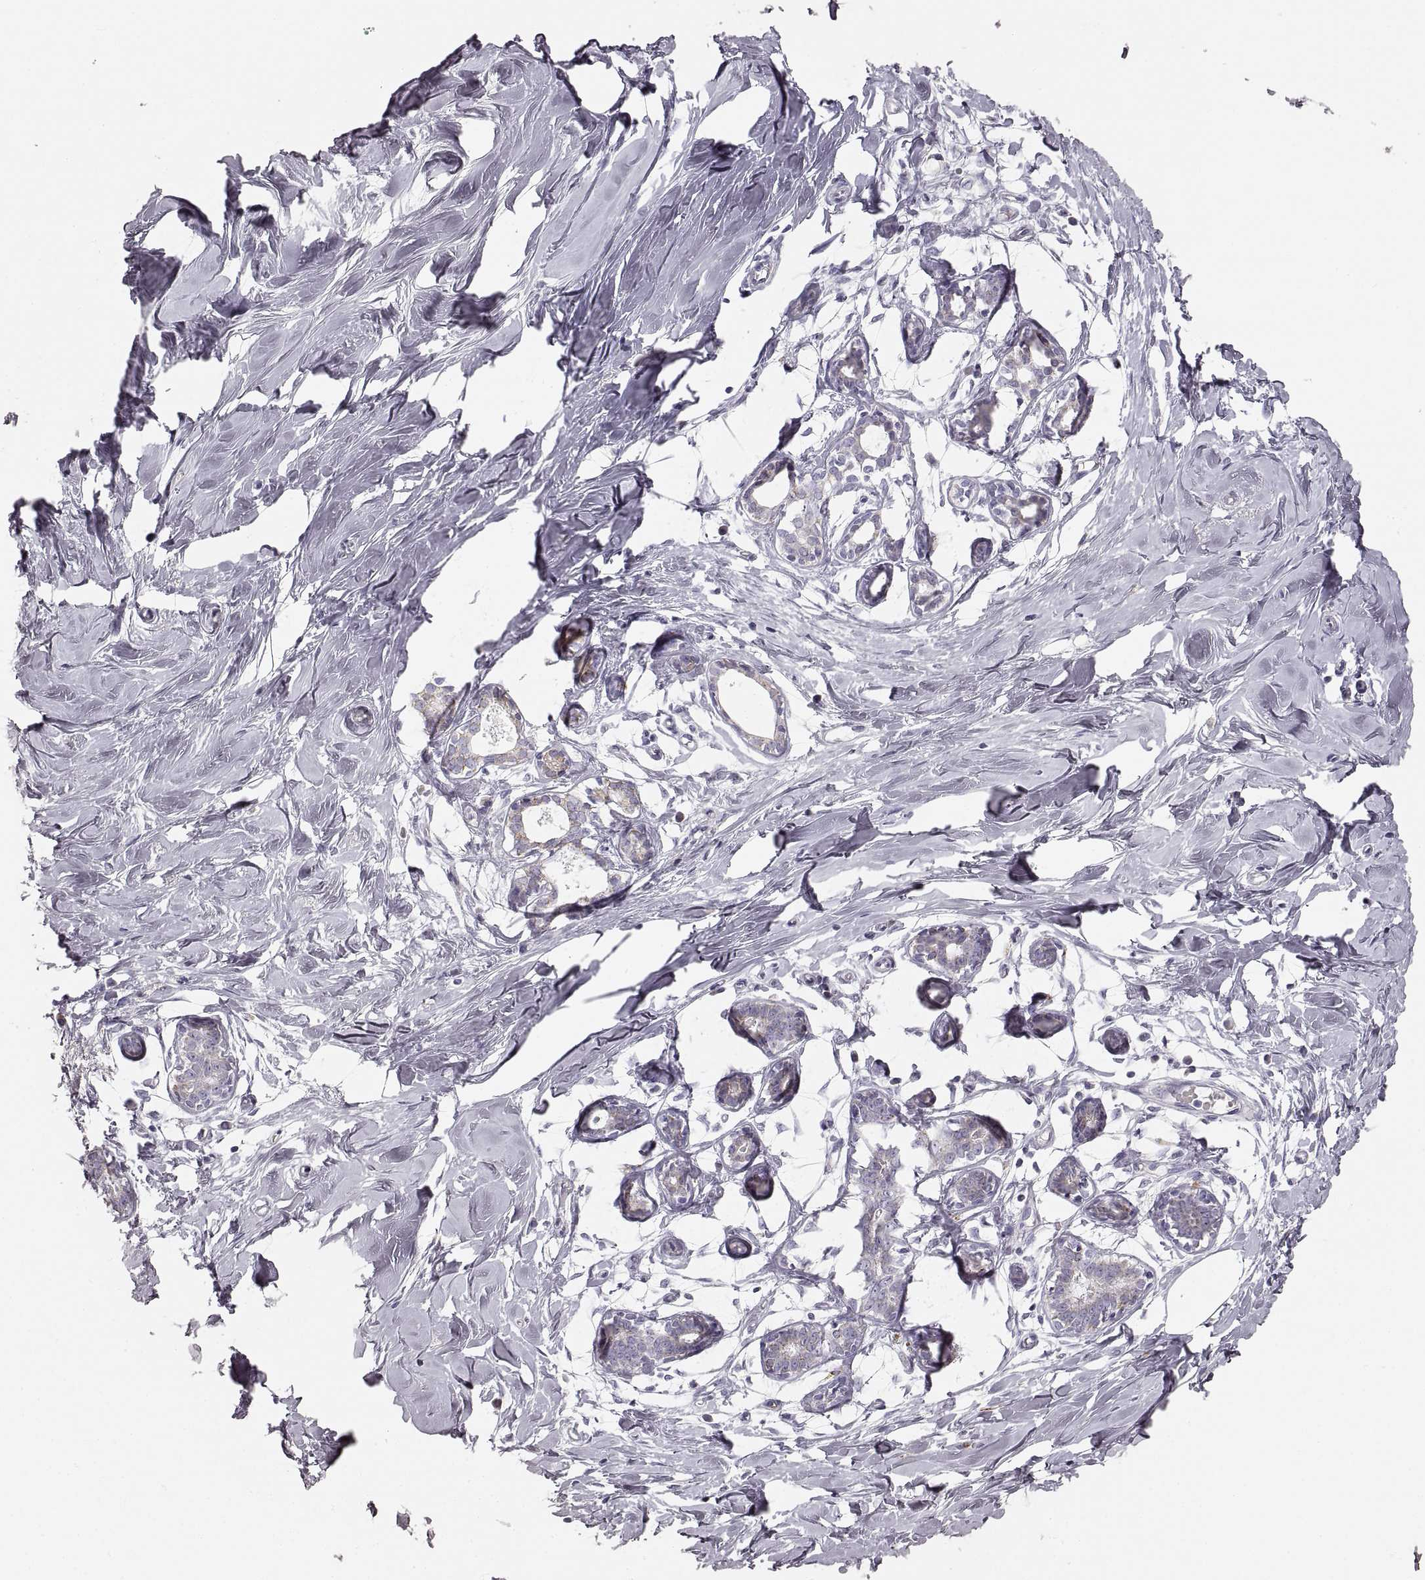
{"staining": {"intensity": "negative", "quantity": "none", "location": "none"}, "tissue": "breast", "cell_type": "Adipocytes", "image_type": "normal", "snomed": [{"axis": "morphology", "description": "Normal tissue, NOS"}, {"axis": "topography", "description": "Breast"}], "caption": "This histopathology image is of unremarkable breast stained with immunohistochemistry to label a protein in brown with the nuclei are counter-stained blue. There is no expression in adipocytes.", "gene": "RDH13", "patient": {"sex": "female", "age": 27}}